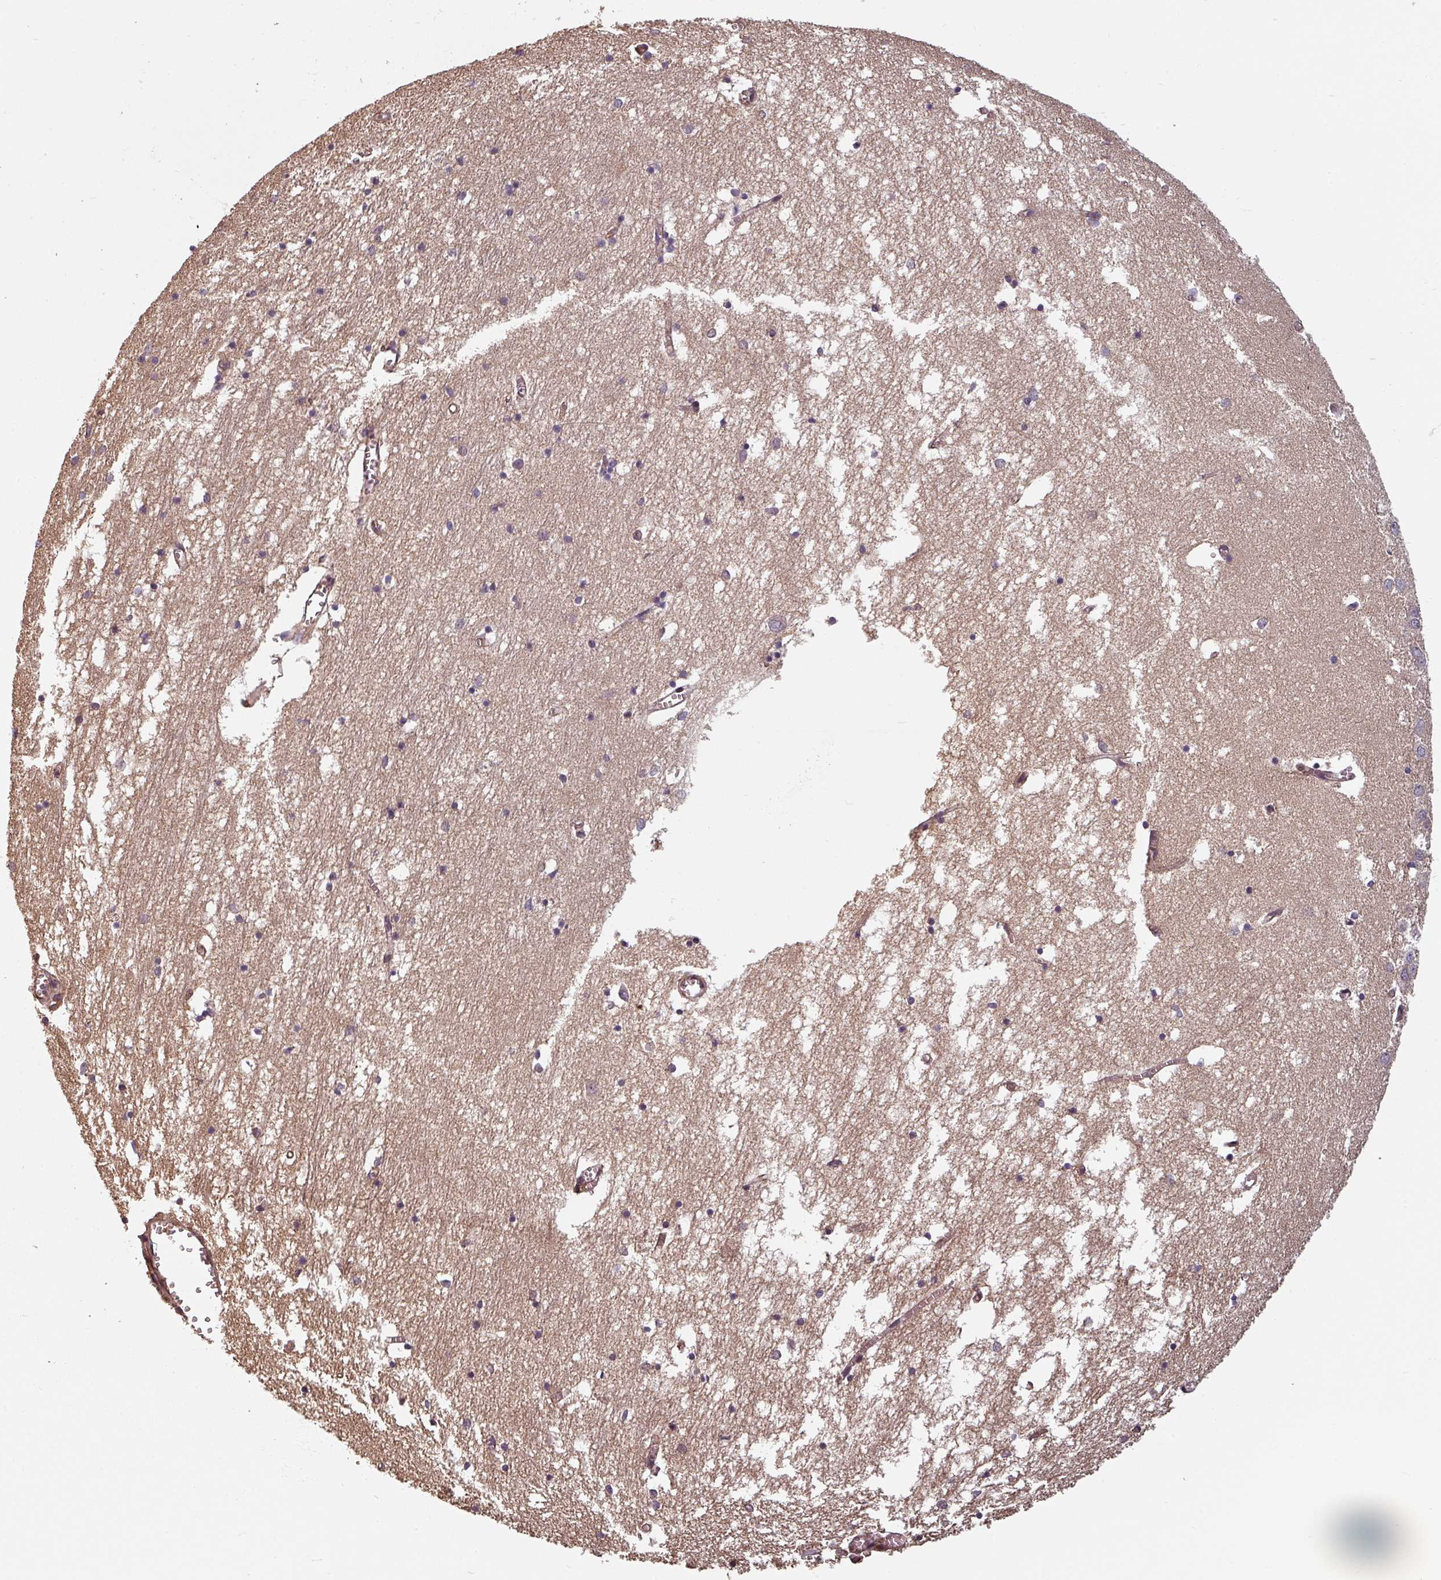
{"staining": {"intensity": "negative", "quantity": "none", "location": "none"}, "tissue": "hippocampus", "cell_type": "Glial cells", "image_type": "normal", "snomed": [{"axis": "morphology", "description": "Normal tissue, NOS"}, {"axis": "topography", "description": "Hippocampus"}], "caption": "Hippocampus stained for a protein using immunohistochemistry (IHC) demonstrates no positivity glial cells.", "gene": "EID1", "patient": {"sex": "male", "age": 70}}